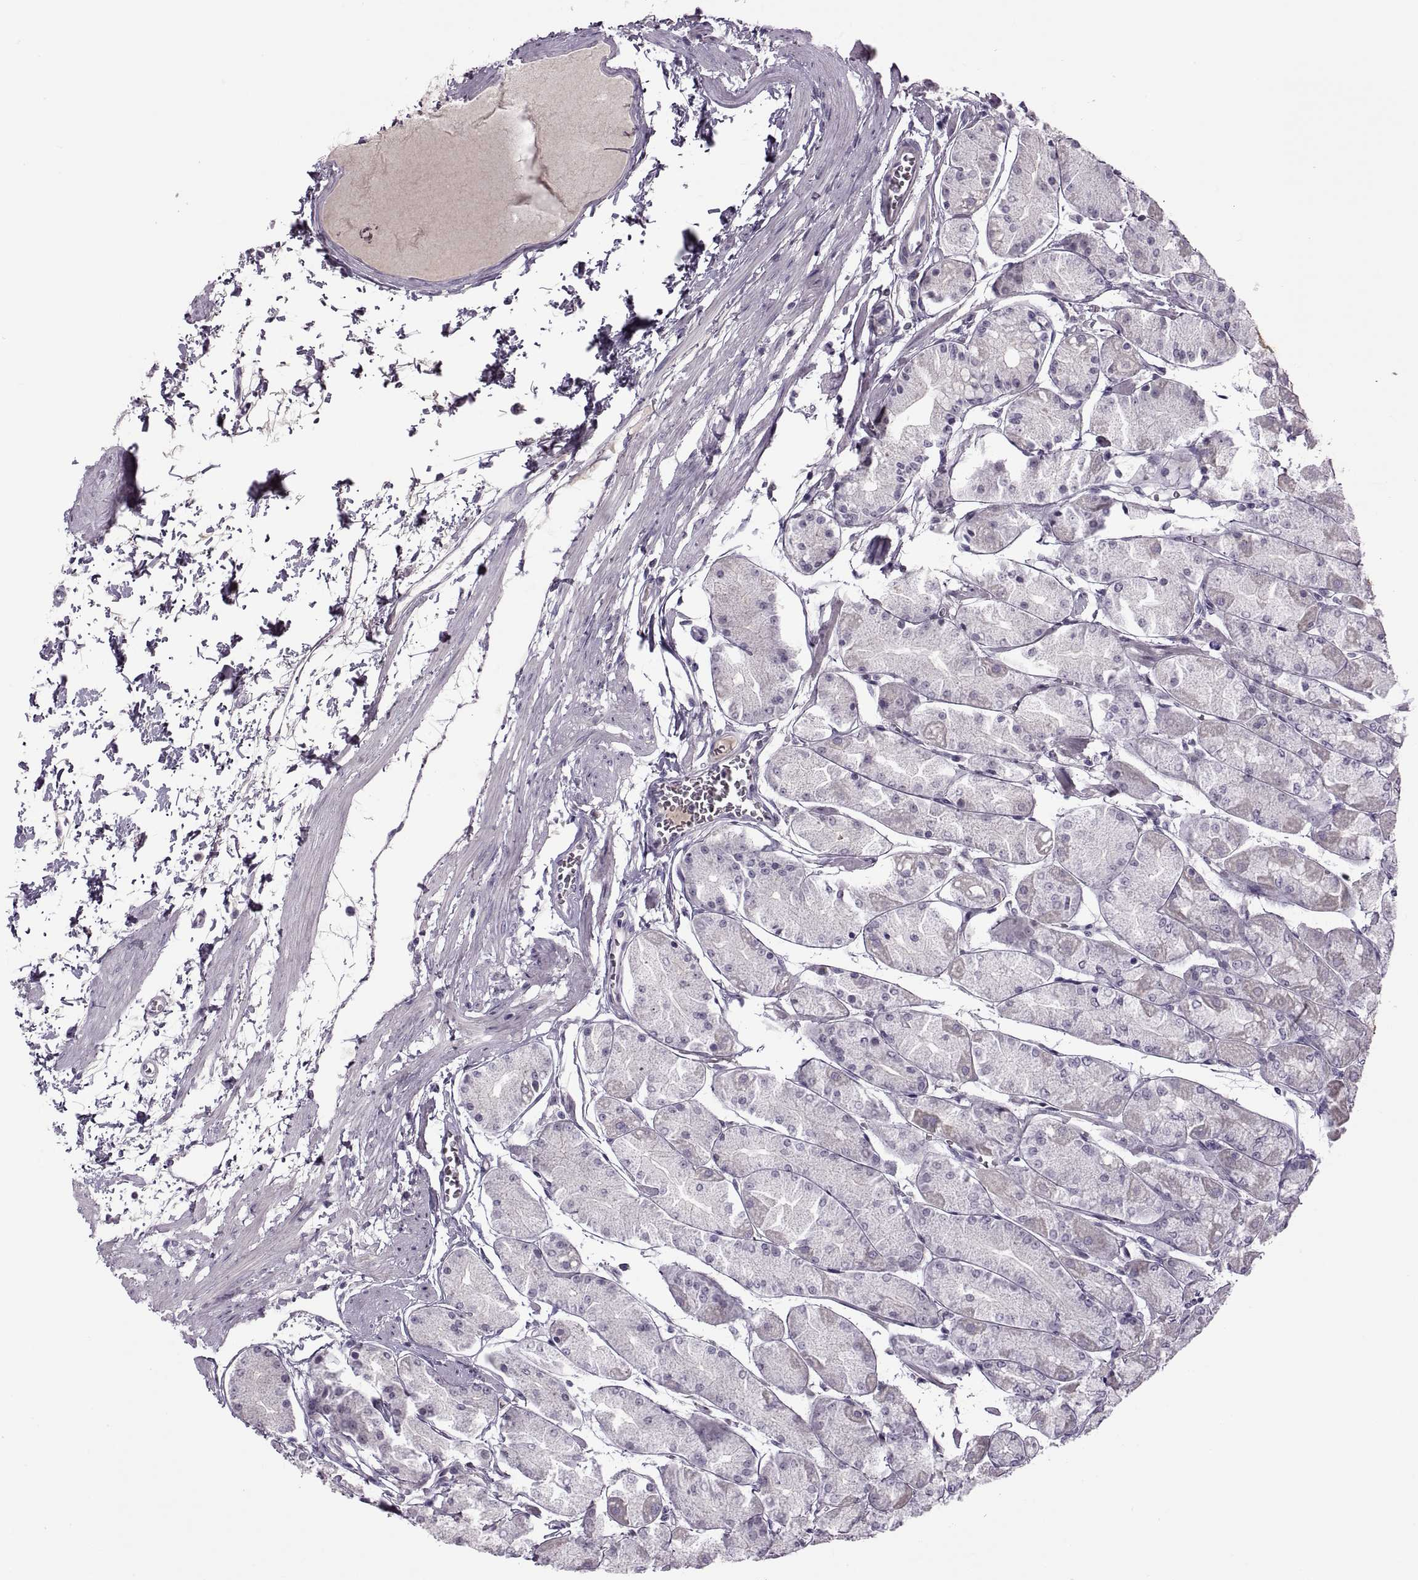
{"staining": {"intensity": "negative", "quantity": "none", "location": "none"}, "tissue": "stomach", "cell_type": "Glandular cells", "image_type": "normal", "snomed": [{"axis": "morphology", "description": "Normal tissue, NOS"}, {"axis": "topography", "description": "Stomach, upper"}], "caption": "Immunohistochemistry histopathology image of normal stomach stained for a protein (brown), which reveals no expression in glandular cells. (DAB (3,3'-diaminobenzidine) IHC, high magnification).", "gene": "RSPH6A", "patient": {"sex": "male", "age": 60}}